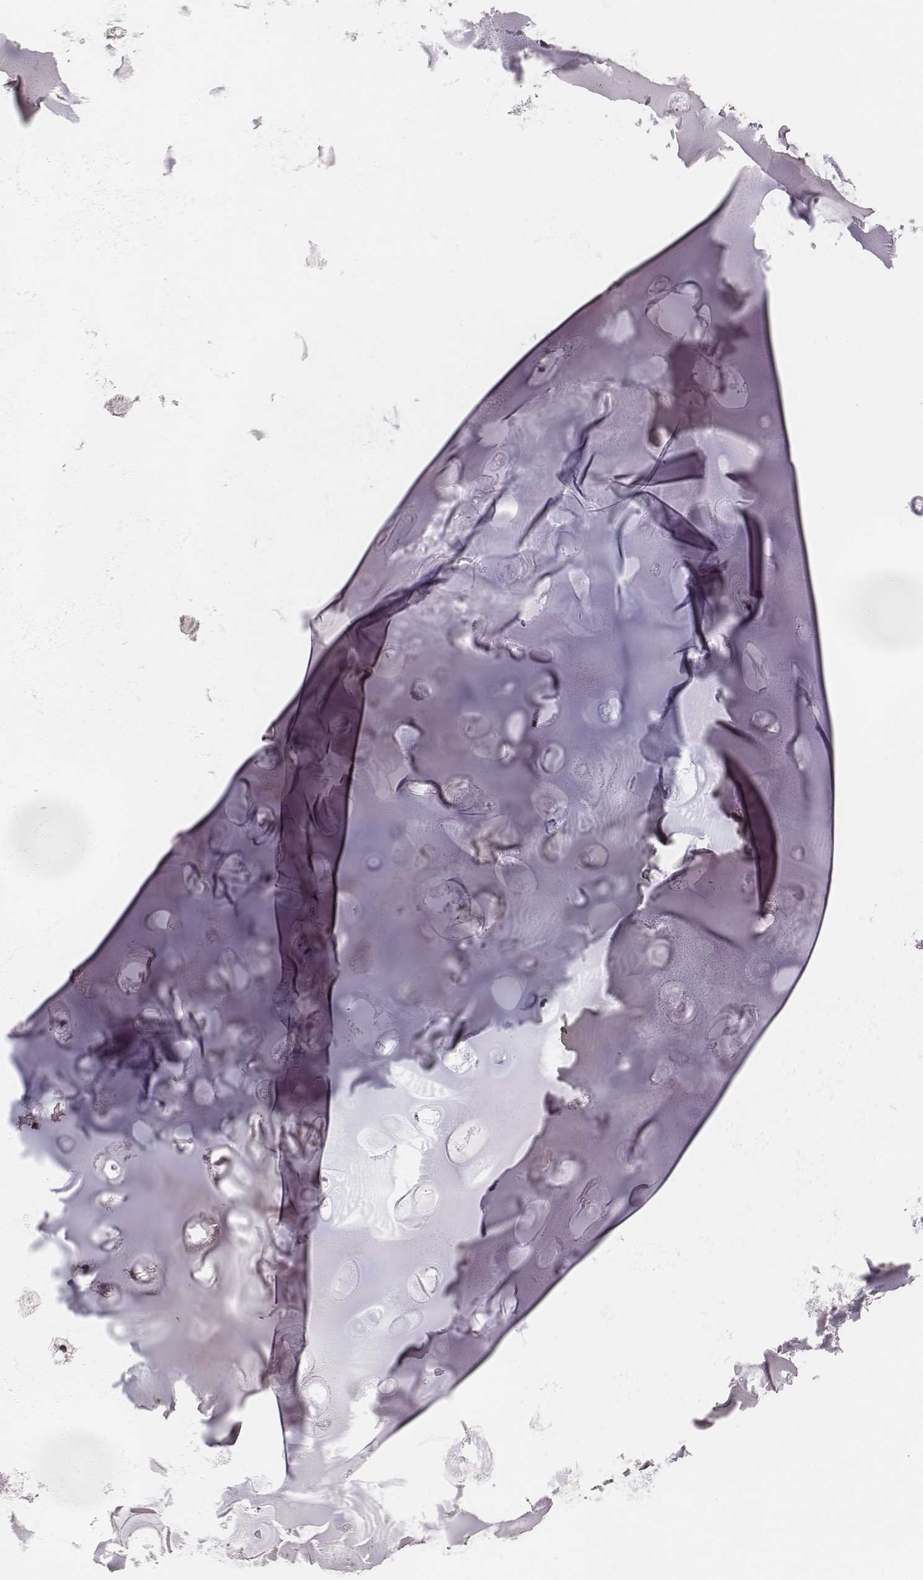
{"staining": {"intensity": "negative", "quantity": "none", "location": "none"}, "tissue": "soft tissue", "cell_type": "Chondrocytes", "image_type": "normal", "snomed": [{"axis": "morphology", "description": "Normal tissue, NOS"}, {"axis": "morphology", "description": "Squamous cell carcinoma, NOS"}, {"axis": "topography", "description": "Cartilage tissue"}, {"axis": "topography", "description": "Lung"}], "caption": "High magnification brightfield microscopy of unremarkable soft tissue stained with DAB (brown) and counterstained with hematoxylin (blue): chondrocytes show no significant positivity. The staining is performed using DAB (3,3'-diaminobenzidine) brown chromogen with nuclei counter-stained in using hematoxylin.", "gene": "HNF4G", "patient": {"sex": "male", "age": 66}}